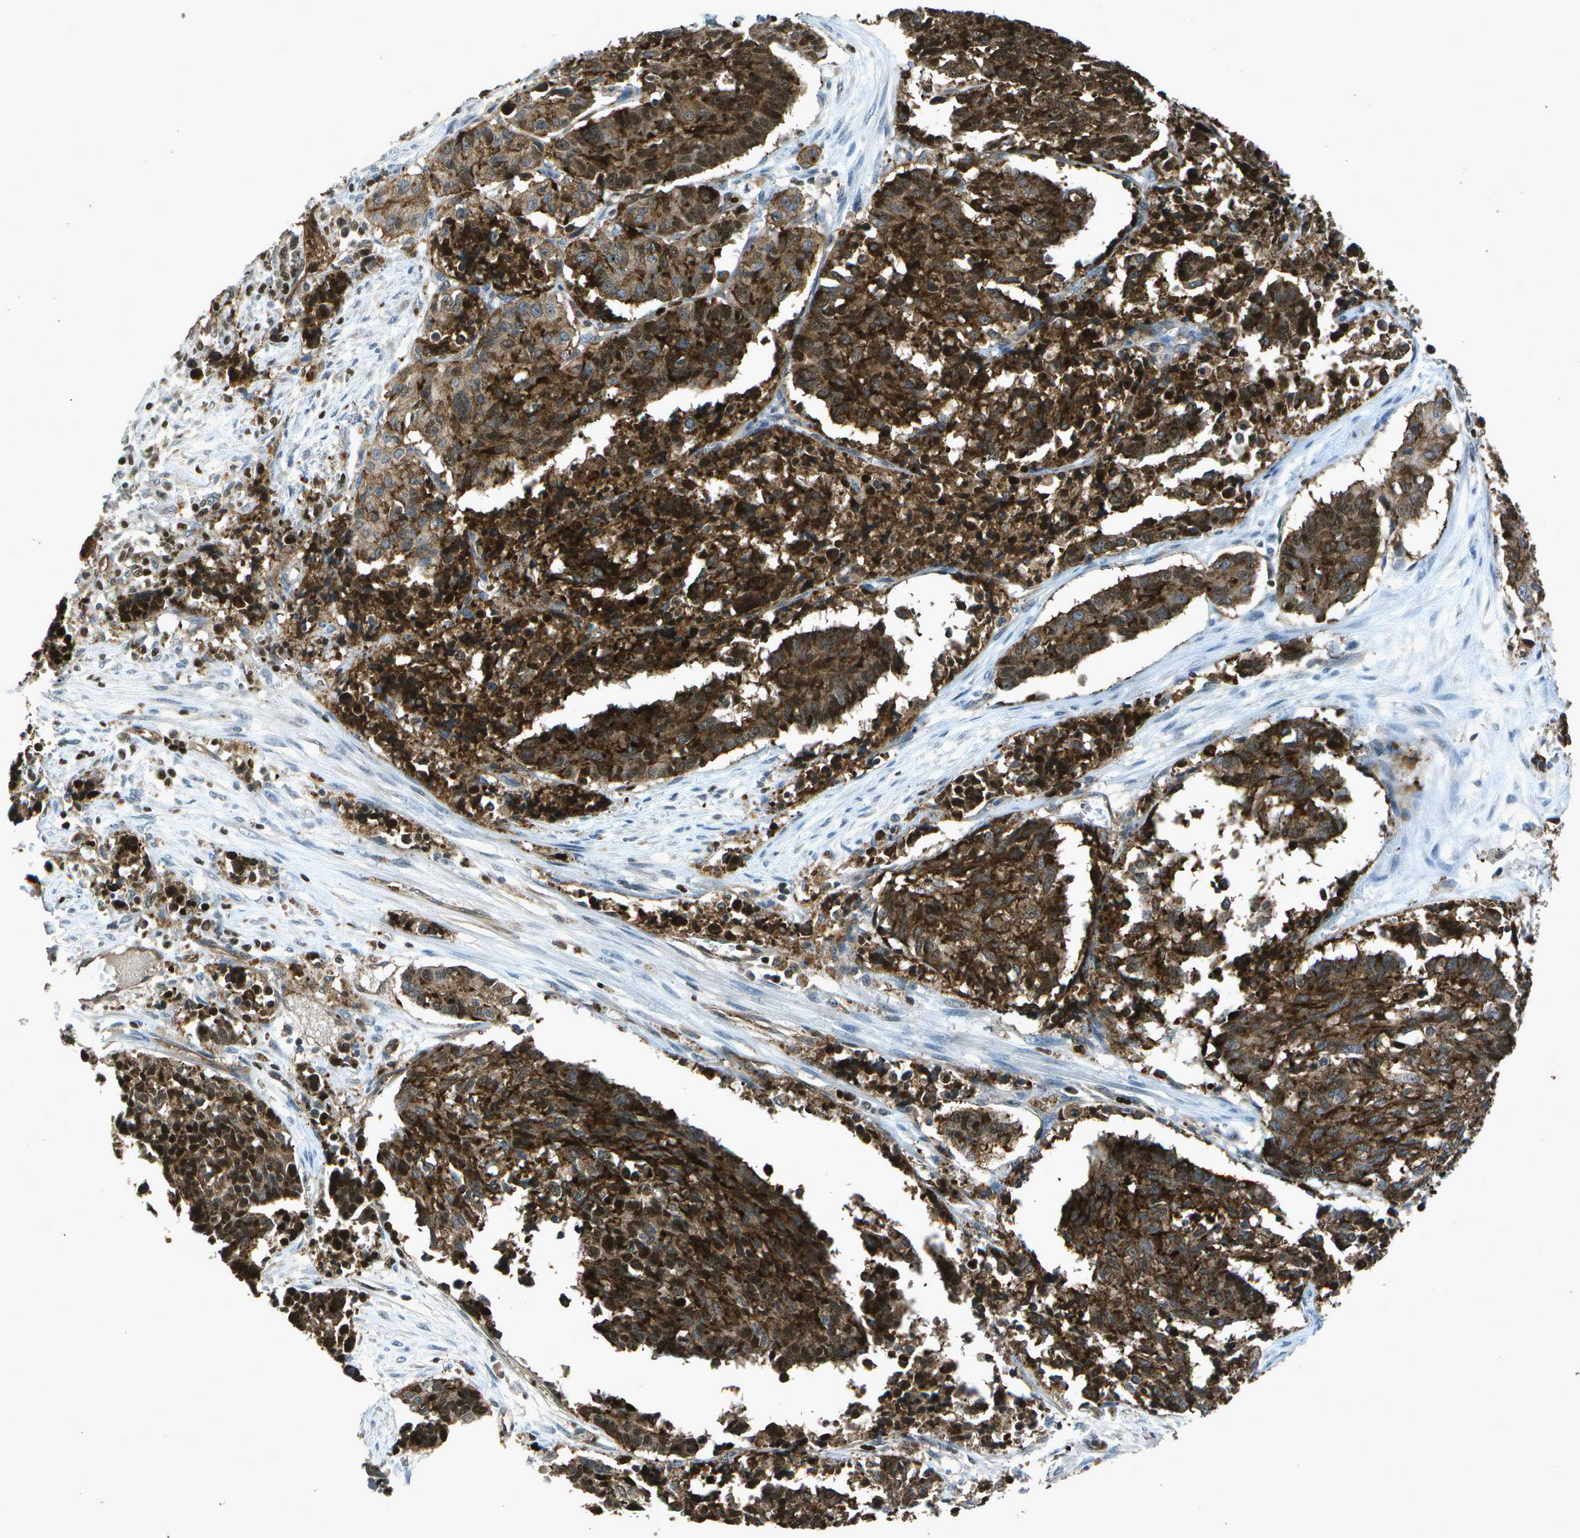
{"staining": {"intensity": "strong", "quantity": ">75%", "location": "cytoplasmic/membranous"}, "tissue": "cervical cancer", "cell_type": "Tumor cells", "image_type": "cancer", "snomed": [{"axis": "morphology", "description": "Squamous cell carcinoma, NOS"}, {"axis": "topography", "description": "Cervix"}], "caption": "Cervical cancer tissue reveals strong cytoplasmic/membranous positivity in approximately >75% of tumor cells", "gene": "PDLIM1", "patient": {"sex": "female", "age": 35}}